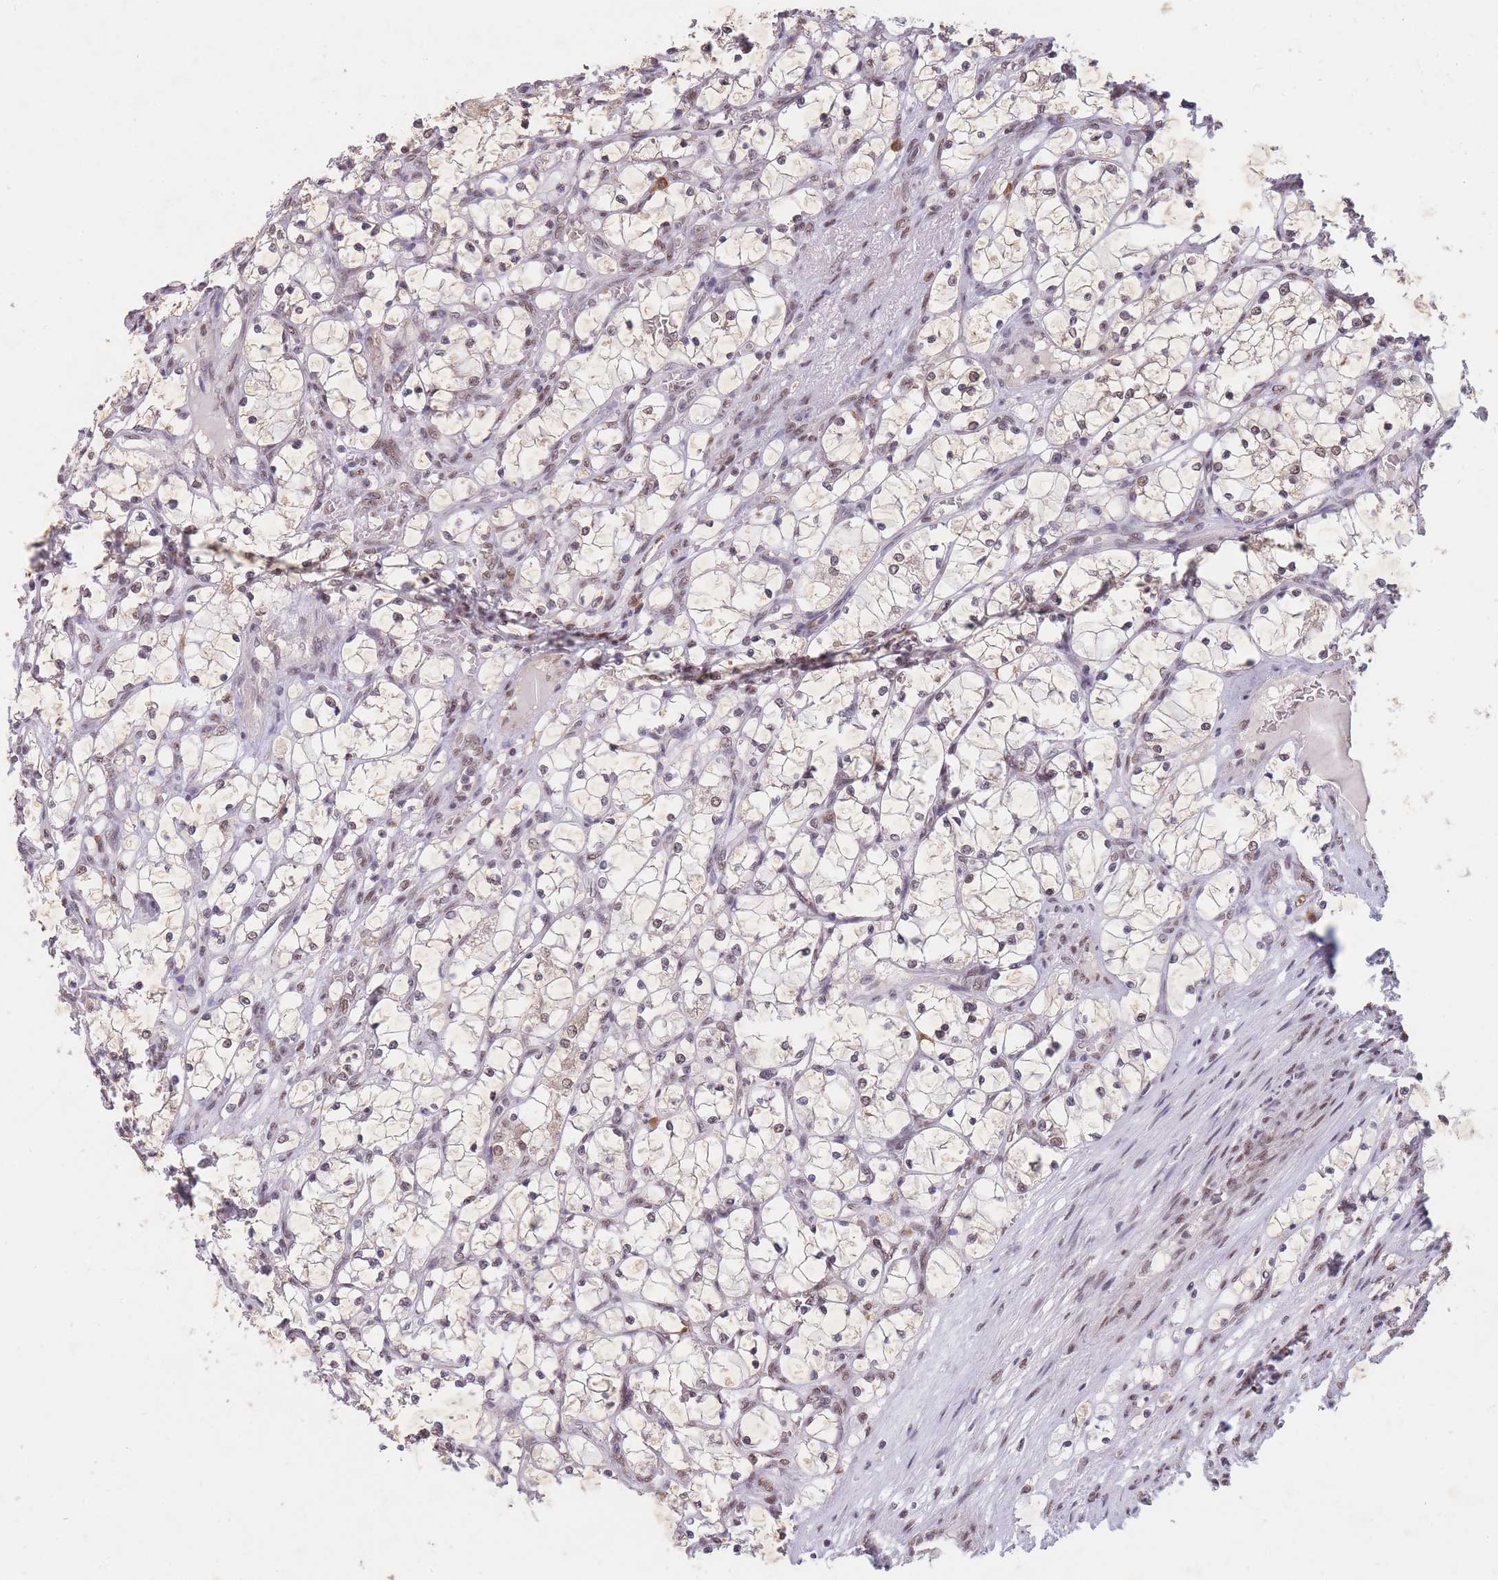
{"staining": {"intensity": "weak", "quantity": "25%-75%", "location": "nuclear"}, "tissue": "renal cancer", "cell_type": "Tumor cells", "image_type": "cancer", "snomed": [{"axis": "morphology", "description": "Adenocarcinoma, NOS"}, {"axis": "topography", "description": "Kidney"}], "caption": "Tumor cells exhibit low levels of weak nuclear expression in about 25%-75% of cells in human renal adenocarcinoma.", "gene": "SNRPA1", "patient": {"sex": "female", "age": 69}}